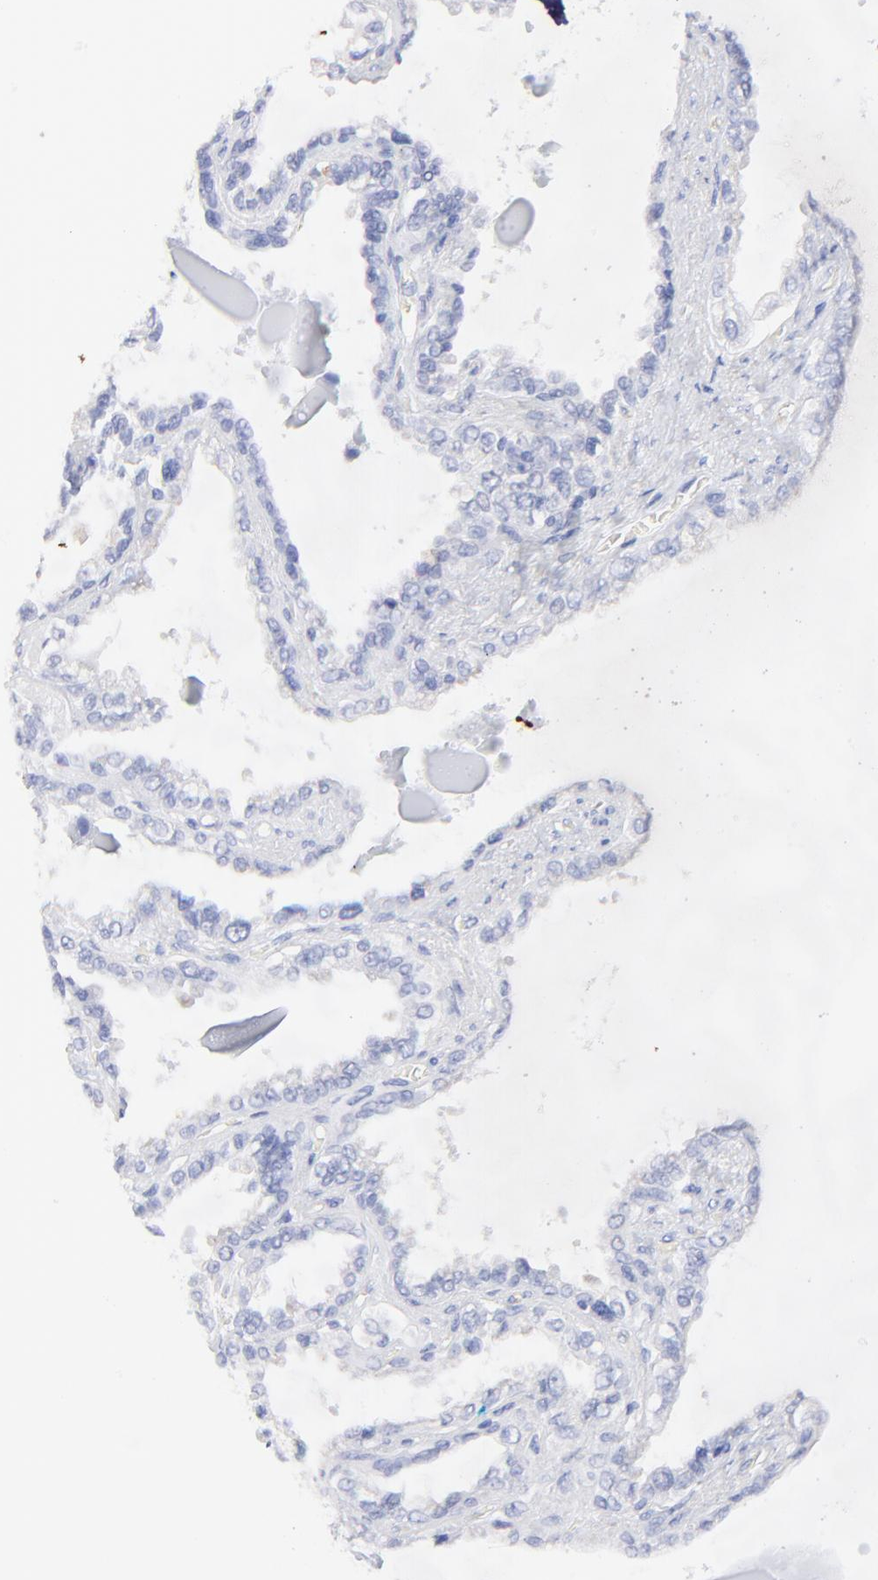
{"staining": {"intensity": "negative", "quantity": "none", "location": "none"}, "tissue": "seminal vesicle", "cell_type": "Glandular cells", "image_type": "normal", "snomed": [{"axis": "morphology", "description": "Normal tissue, NOS"}, {"axis": "morphology", "description": "Inflammation, NOS"}, {"axis": "topography", "description": "Urinary bladder"}, {"axis": "topography", "description": "Prostate"}, {"axis": "topography", "description": "Seminal veicle"}], "caption": "This is an immunohistochemistry (IHC) photomicrograph of benign human seminal vesicle. There is no staining in glandular cells.", "gene": "S100A12", "patient": {"sex": "male", "age": 82}}